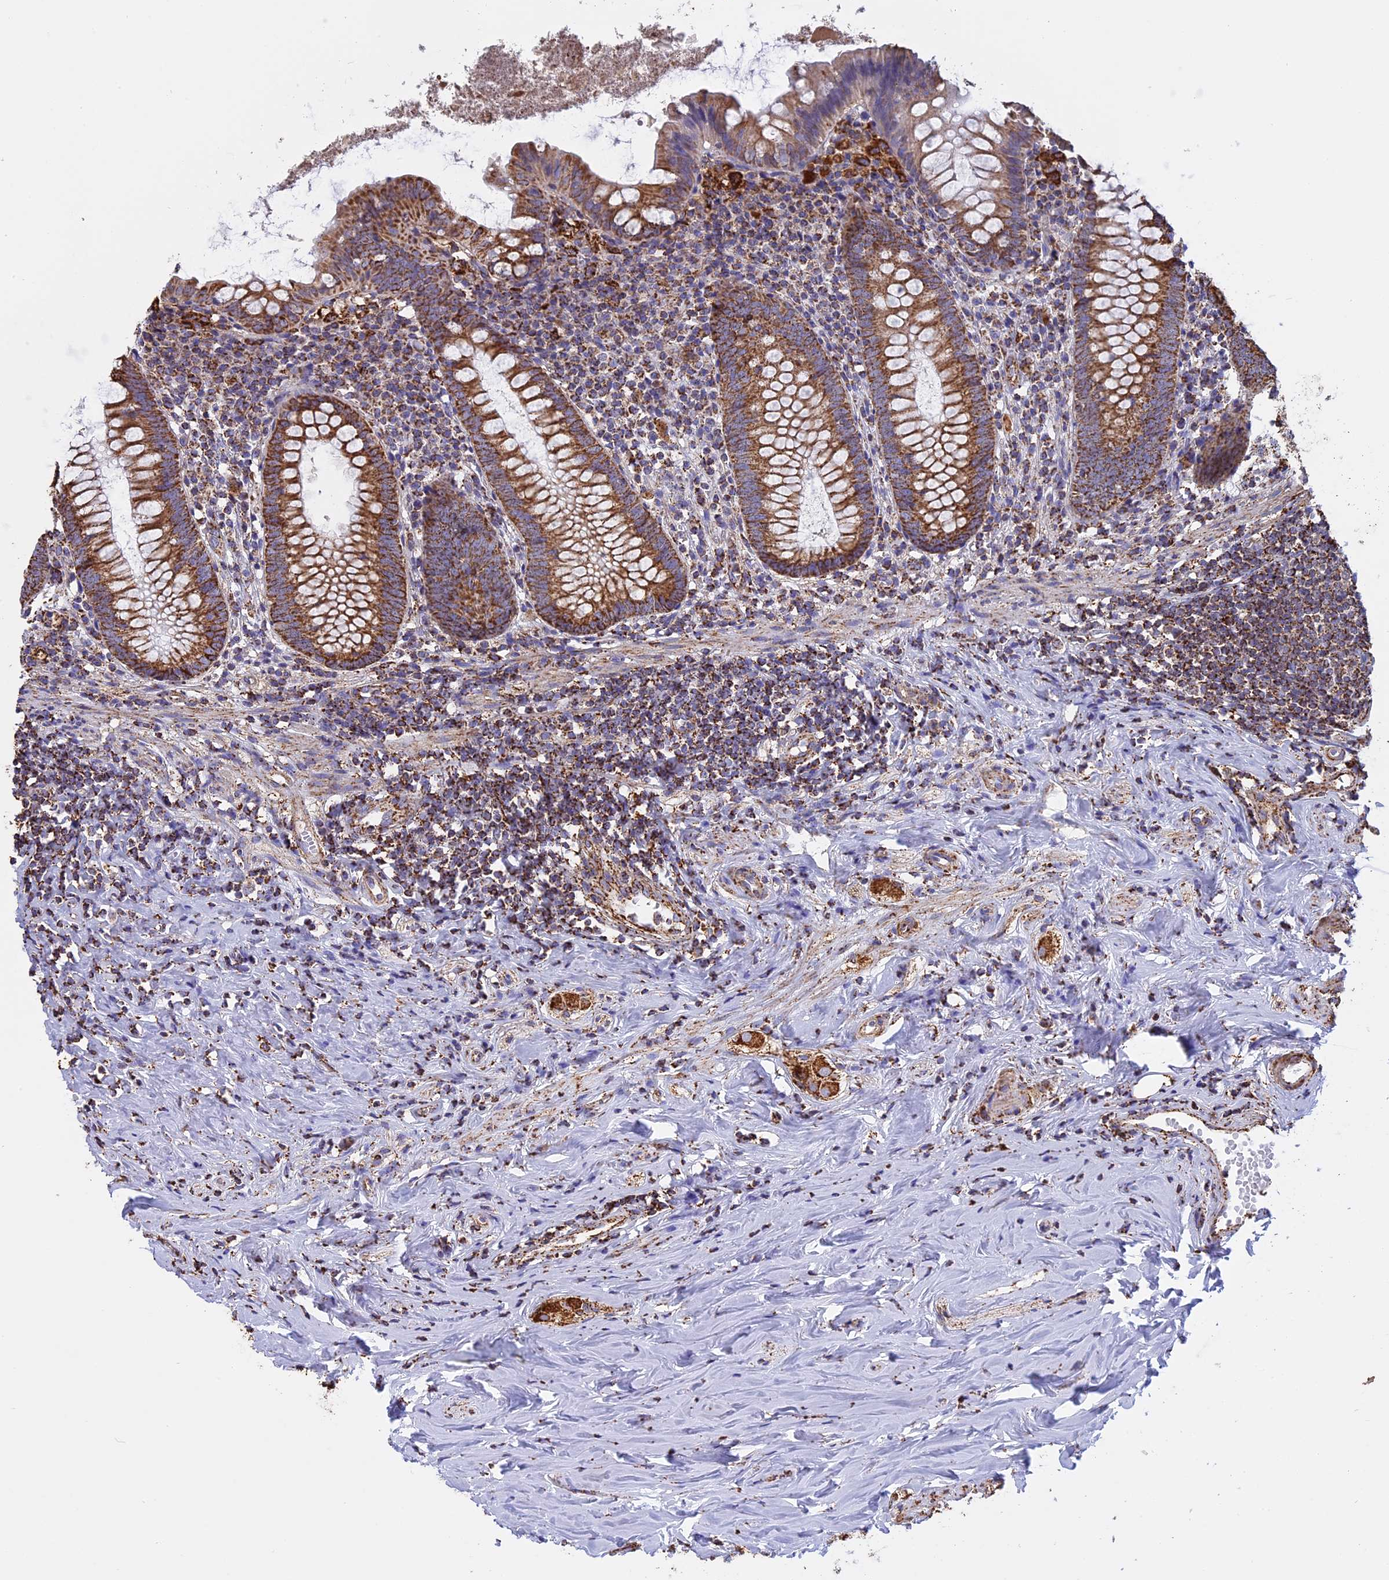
{"staining": {"intensity": "moderate", "quantity": ">75%", "location": "cytoplasmic/membranous"}, "tissue": "appendix", "cell_type": "Glandular cells", "image_type": "normal", "snomed": [{"axis": "morphology", "description": "Normal tissue, NOS"}, {"axis": "topography", "description": "Appendix"}], "caption": "Benign appendix shows moderate cytoplasmic/membranous staining in approximately >75% of glandular cells The protein of interest is stained brown, and the nuclei are stained in blue (DAB IHC with brightfield microscopy, high magnification)..", "gene": "KCNG1", "patient": {"sex": "female", "age": 51}}